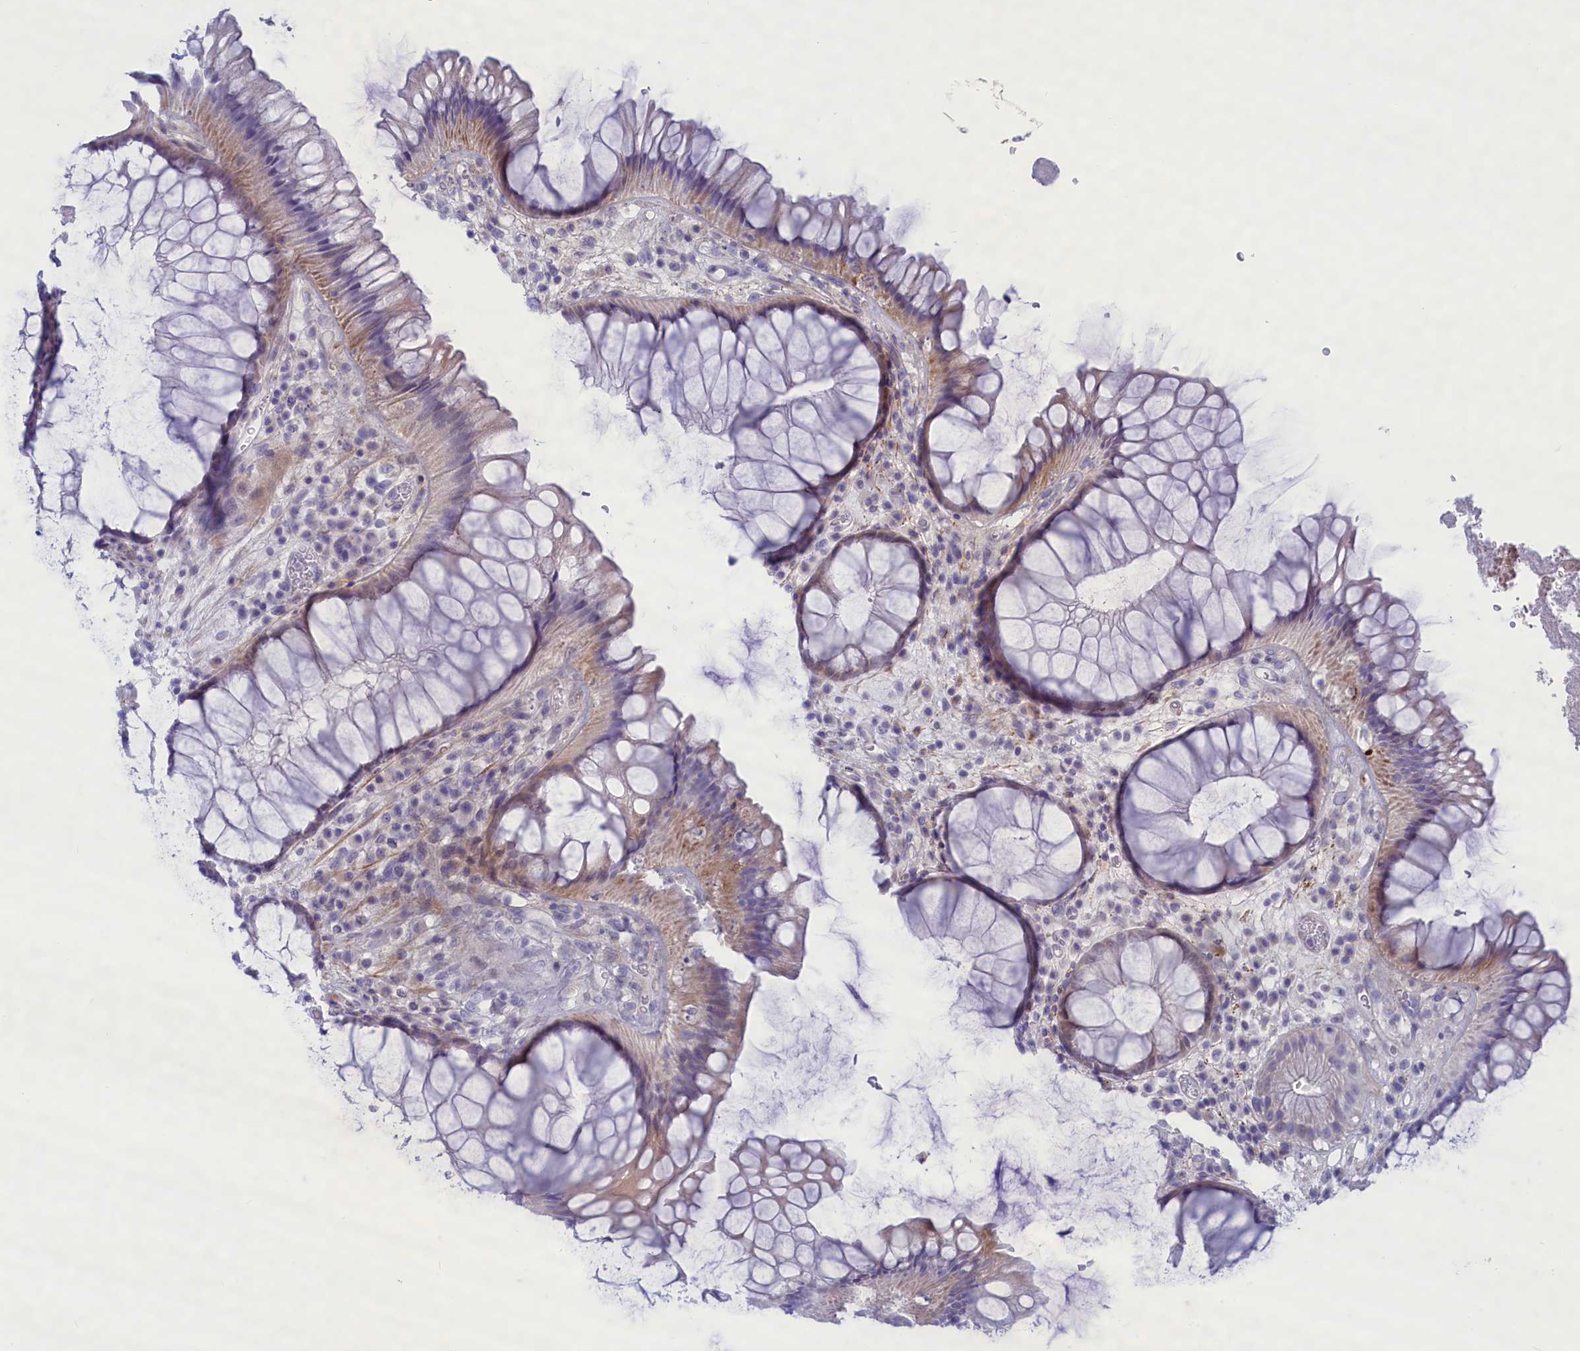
{"staining": {"intensity": "weak", "quantity": "<25%", "location": "cytoplasmic/membranous"}, "tissue": "rectum", "cell_type": "Glandular cells", "image_type": "normal", "snomed": [{"axis": "morphology", "description": "Normal tissue, NOS"}, {"axis": "topography", "description": "Rectum"}], "caption": "Immunohistochemical staining of benign rectum exhibits no significant expression in glandular cells. The staining was performed using DAB to visualize the protein expression in brown, while the nuclei were stained in blue with hematoxylin (Magnification: 20x).", "gene": "MPV17L2", "patient": {"sex": "male", "age": 51}}